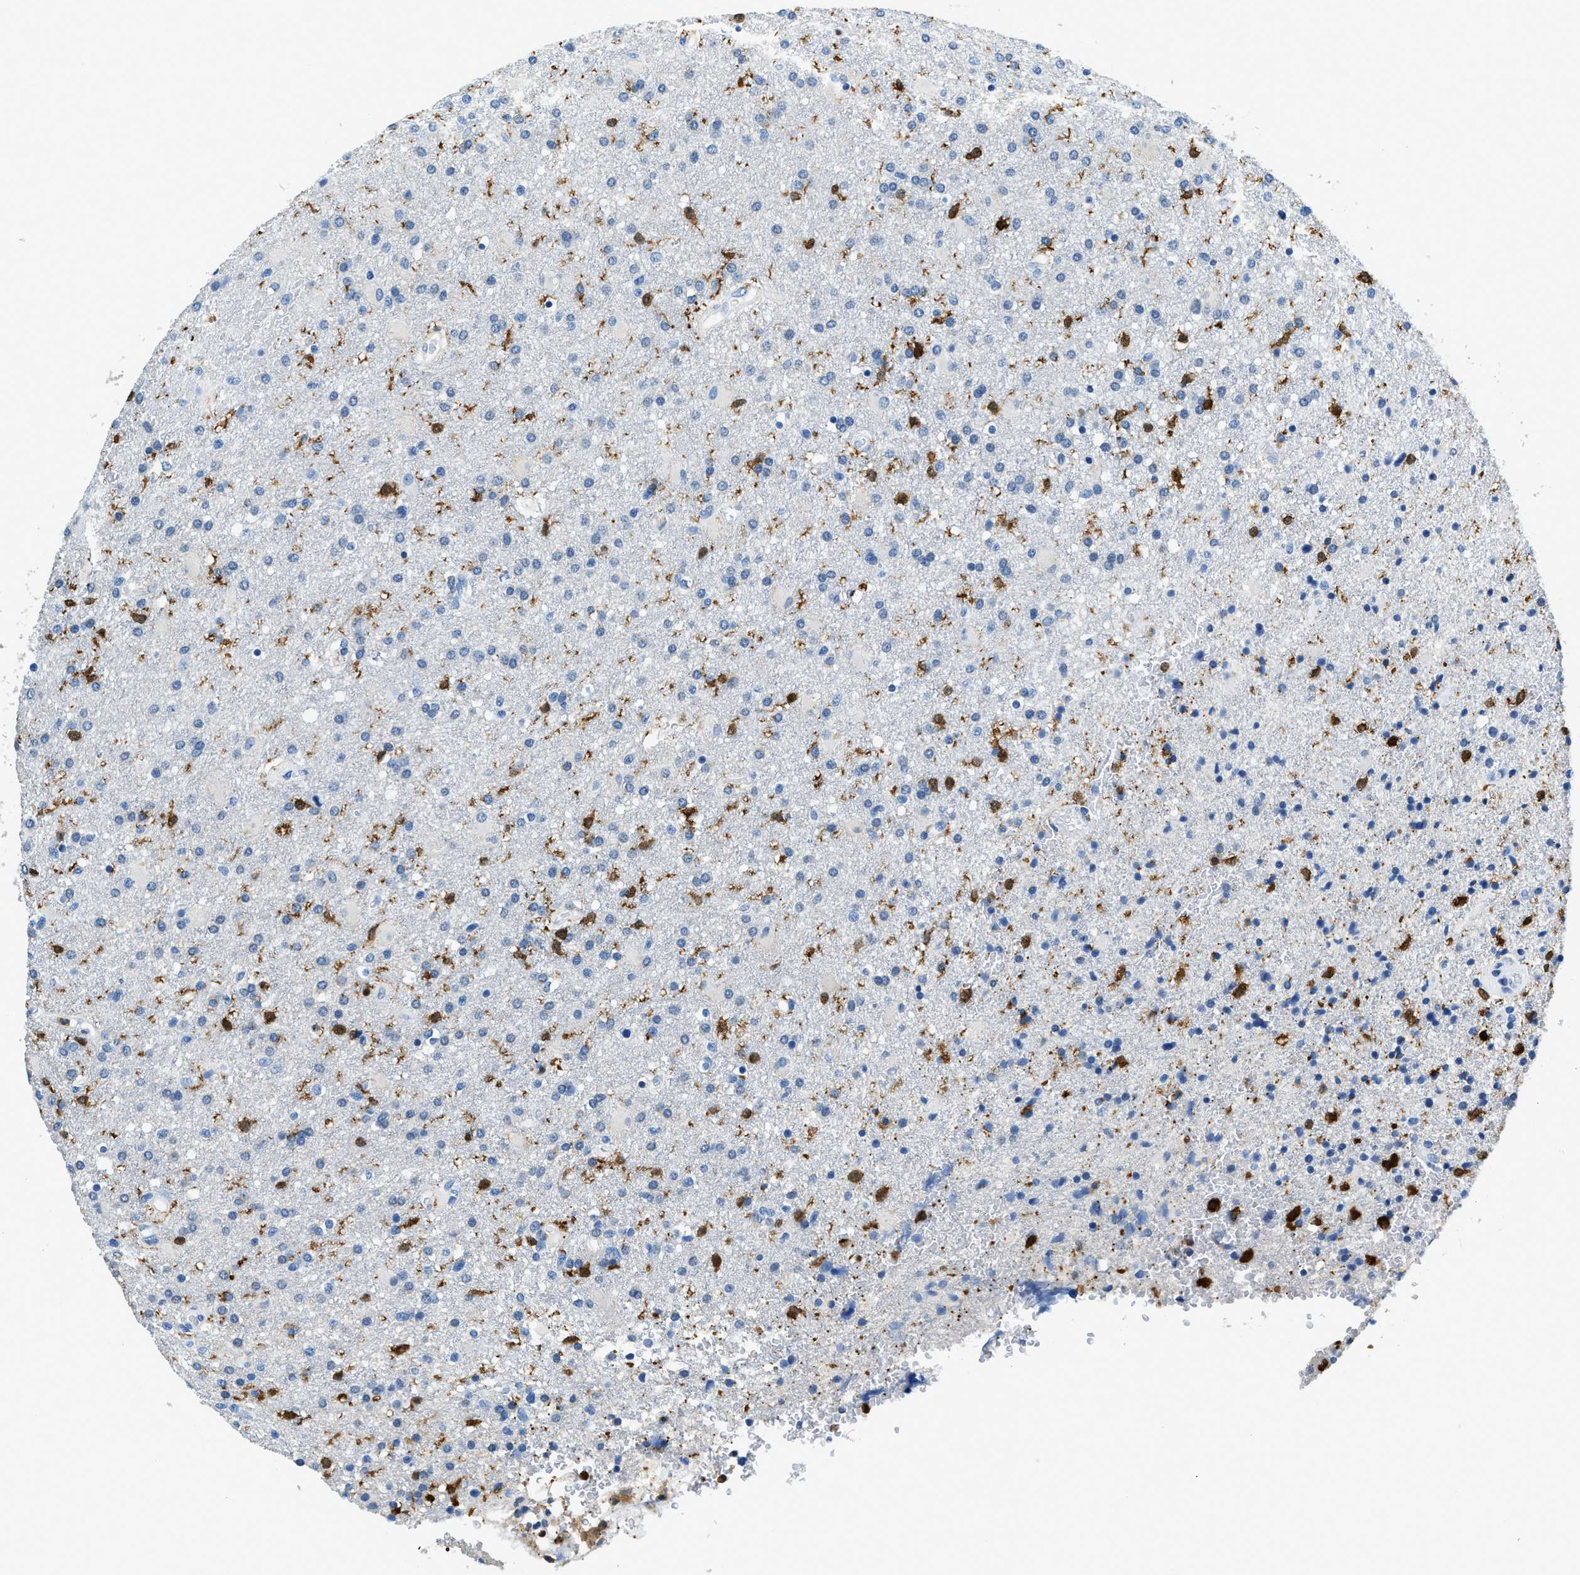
{"staining": {"intensity": "negative", "quantity": "none", "location": "none"}, "tissue": "glioma", "cell_type": "Tumor cells", "image_type": "cancer", "snomed": [{"axis": "morphology", "description": "Glioma, malignant, High grade"}, {"axis": "topography", "description": "Brain"}], "caption": "High power microscopy micrograph of an immunohistochemistry histopathology image of malignant high-grade glioma, revealing no significant staining in tumor cells.", "gene": "CAPG", "patient": {"sex": "male", "age": 72}}